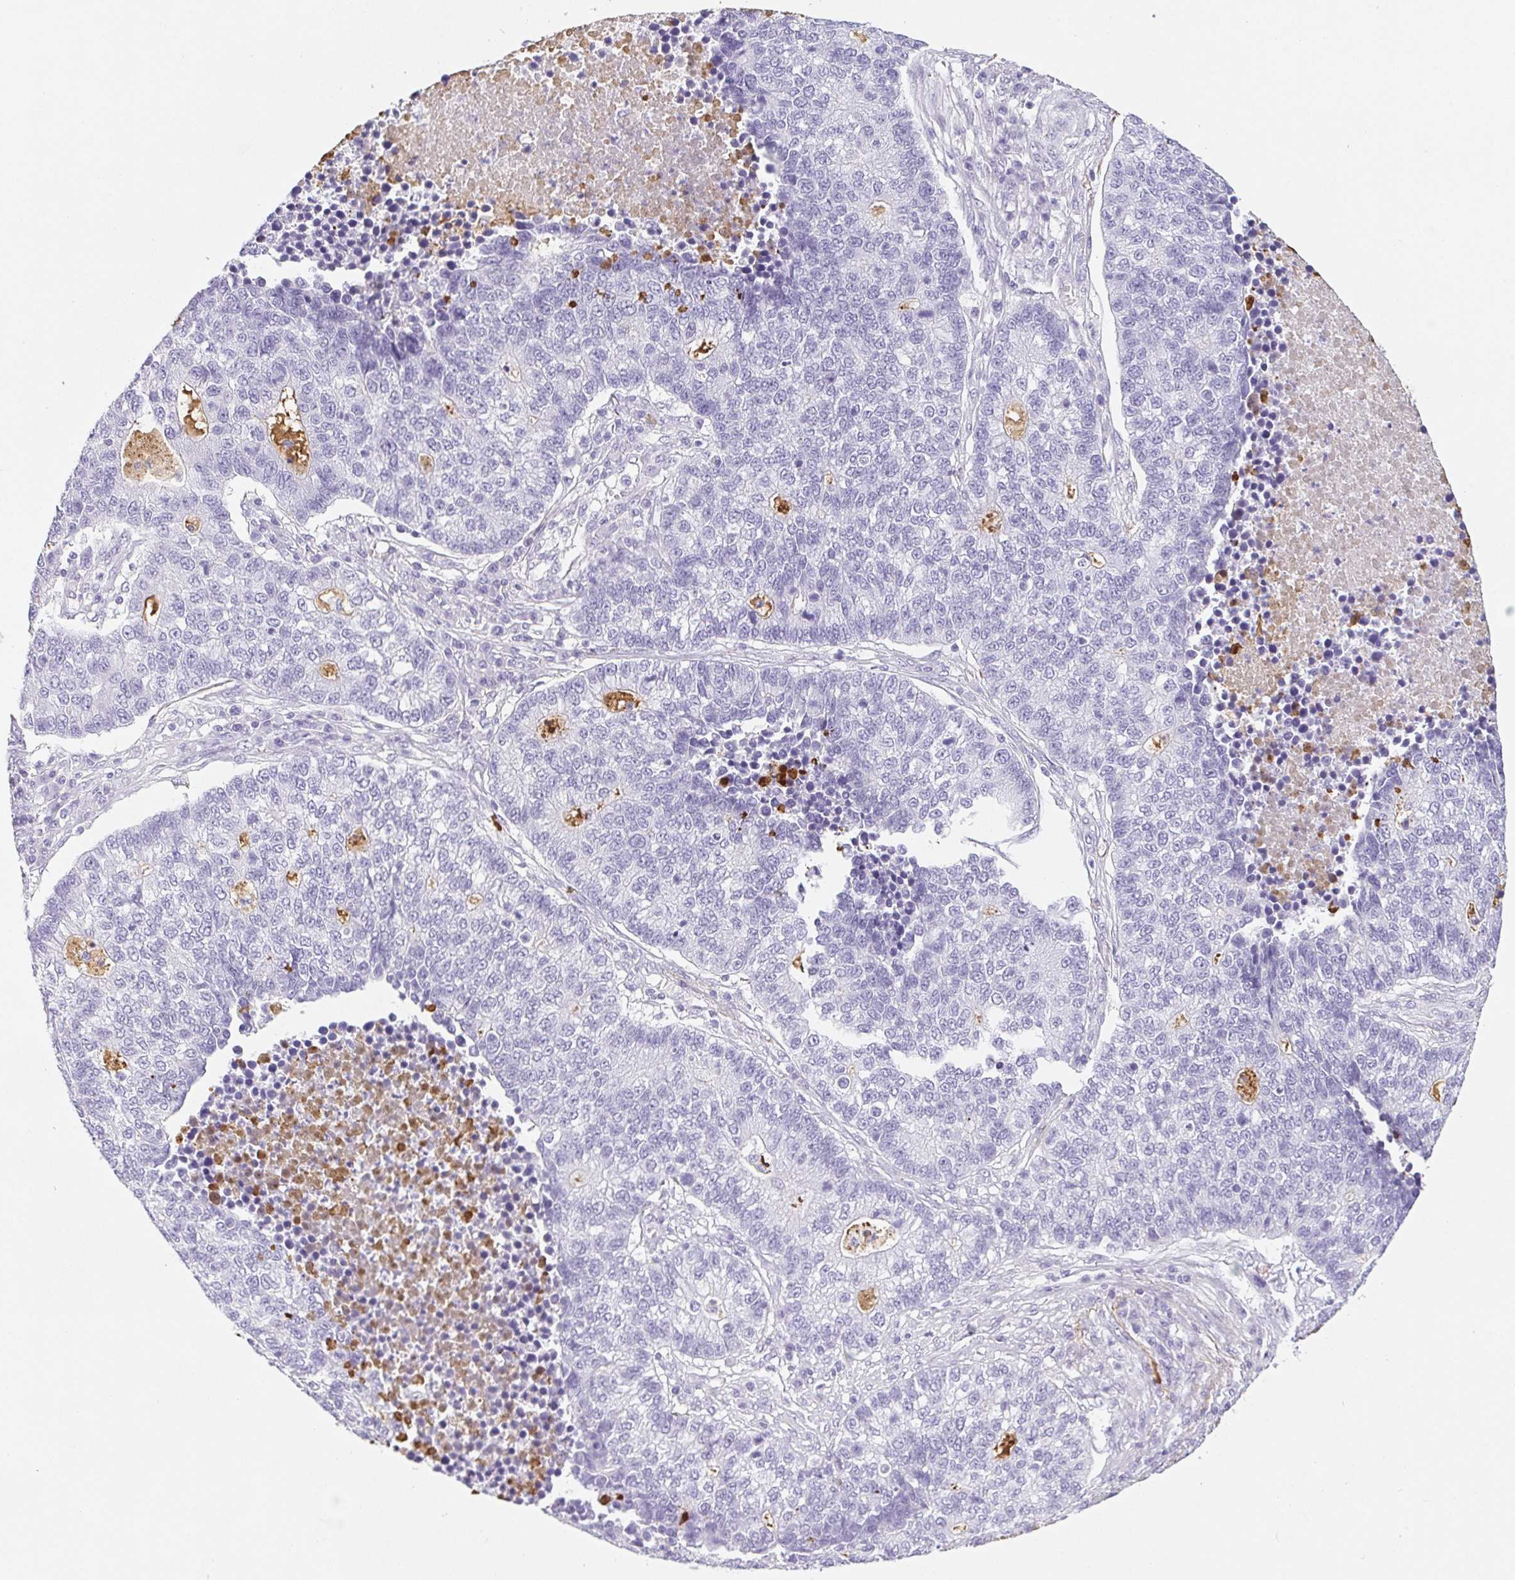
{"staining": {"intensity": "negative", "quantity": "none", "location": "none"}, "tissue": "lung cancer", "cell_type": "Tumor cells", "image_type": "cancer", "snomed": [{"axis": "morphology", "description": "Adenocarcinoma, NOS"}, {"axis": "topography", "description": "Lung"}], "caption": "Immunohistochemistry of human adenocarcinoma (lung) shows no staining in tumor cells.", "gene": "VTN", "patient": {"sex": "male", "age": 57}}